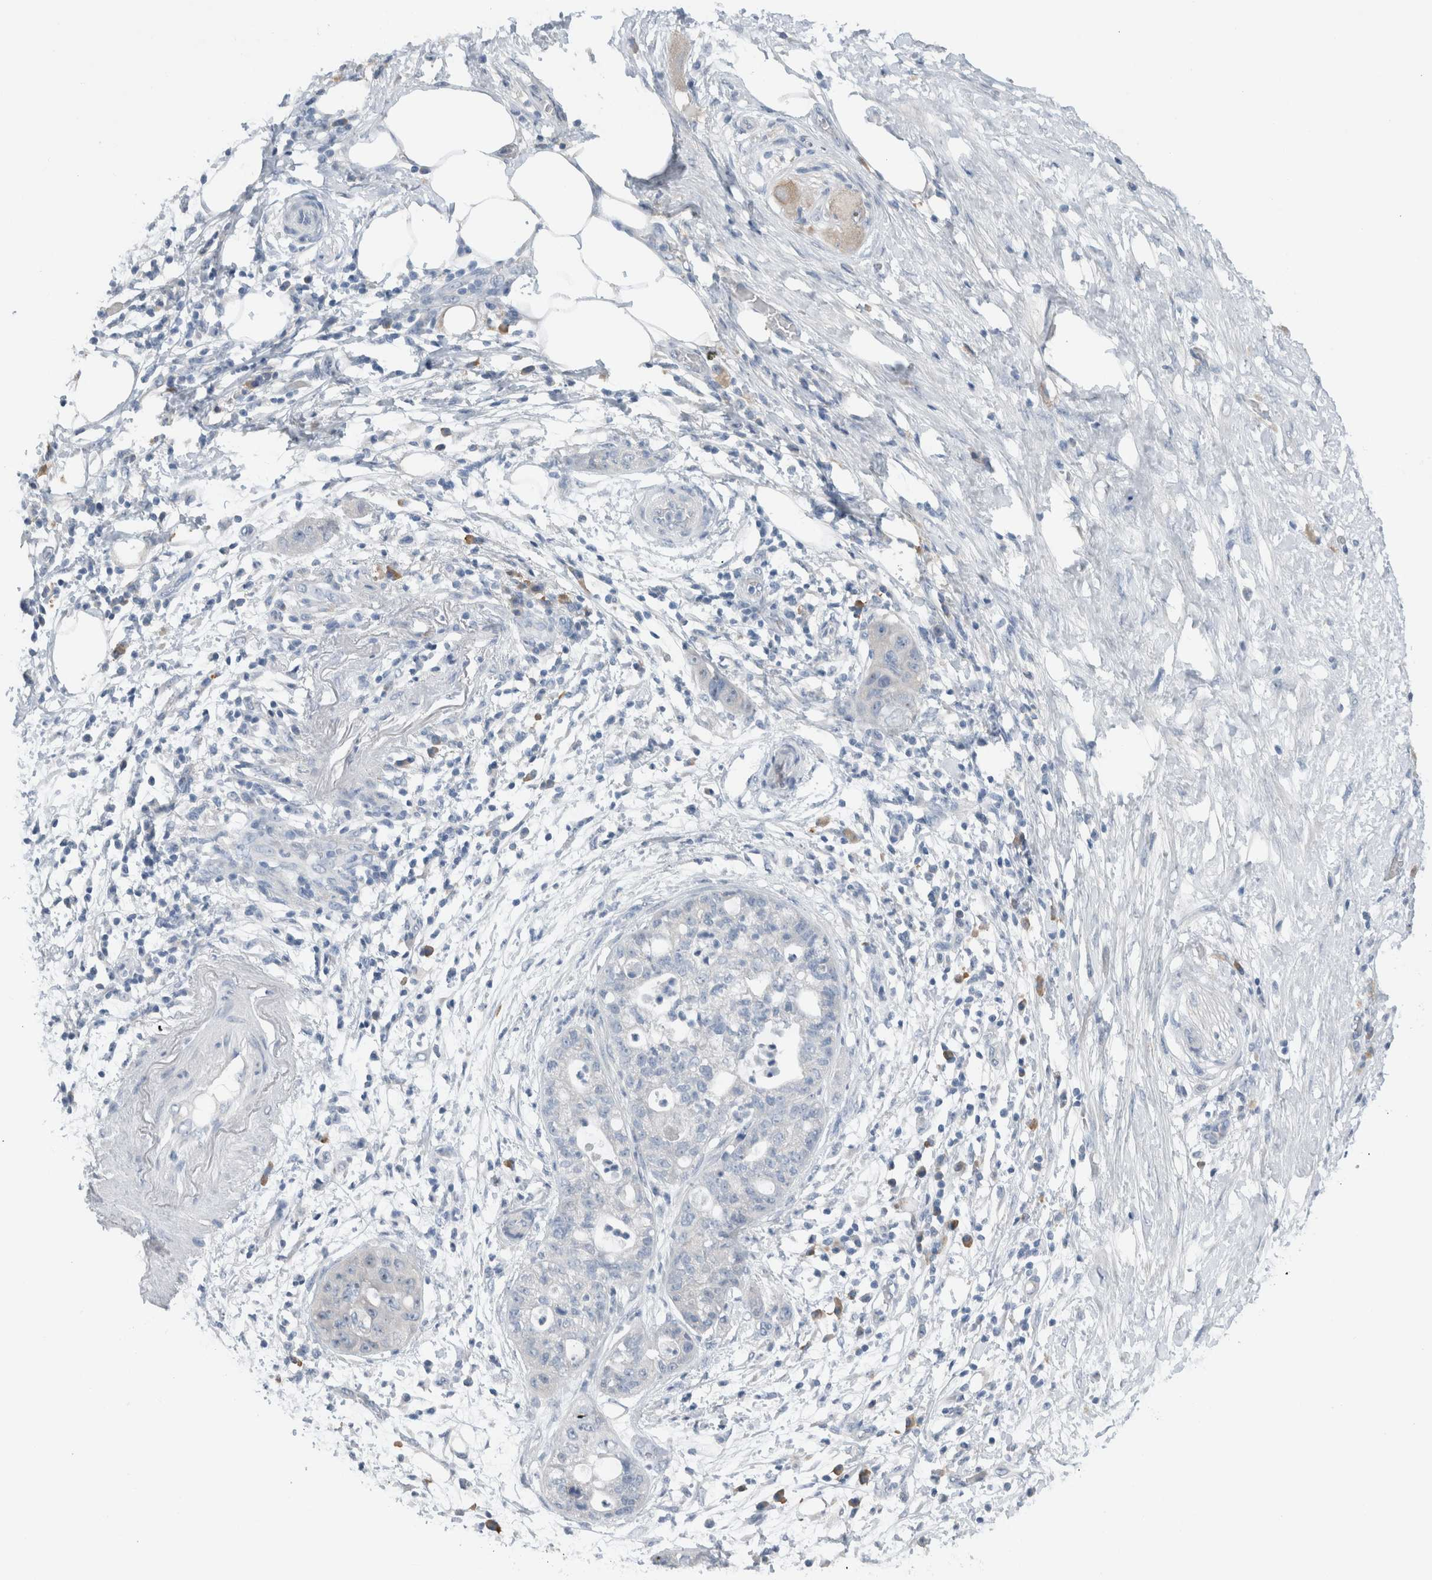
{"staining": {"intensity": "negative", "quantity": "none", "location": "none"}, "tissue": "pancreatic cancer", "cell_type": "Tumor cells", "image_type": "cancer", "snomed": [{"axis": "morphology", "description": "Adenocarcinoma, NOS"}, {"axis": "topography", "description": "Pancreas"}], "caption": "A histopathology image of pancreatic cancer stained for a protein displays no brown staining in tumor cells.", "gene": "DUOX1", "patient": {"sex": "female", "age": 78}}